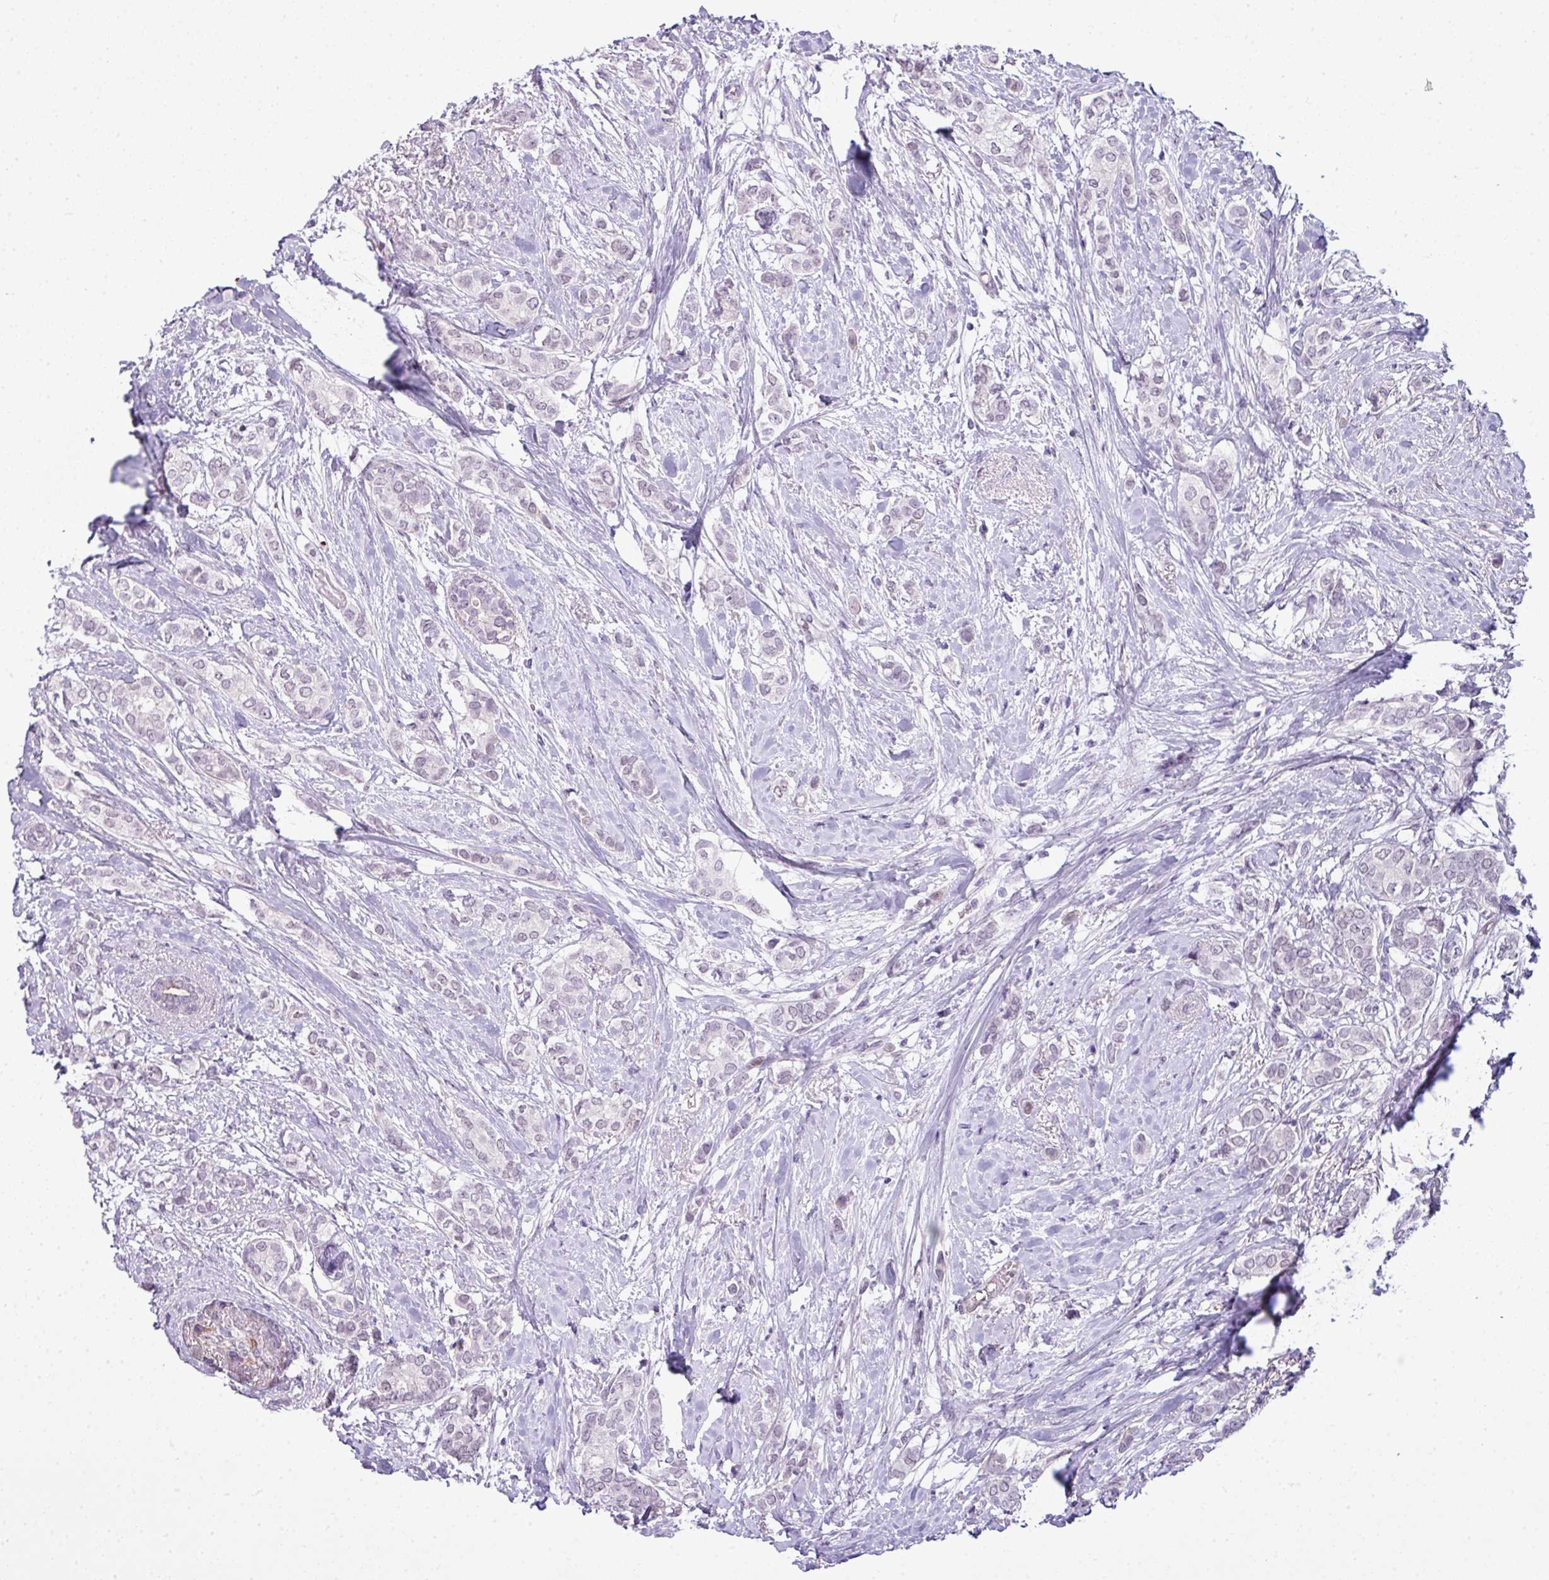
{"staining": {"intensity": "negative", "quantity": "none", "location": "none"}, "tissue": "breast cancer", "cell_type": "Tumor cells", "image_type": "cancer", "snomed": [{"axis": "morphology", "description": "Duct carcinoma"}, {"axis": "topography", "description": "Breast"}], "caption": "This is a photomicrograph of IHC staining of infiltrating ductal carcinoma (breast), which shows no positivity in tumor cells.", "gene": "ZNF688", "patient": {"sex": "female", "age": 73}}